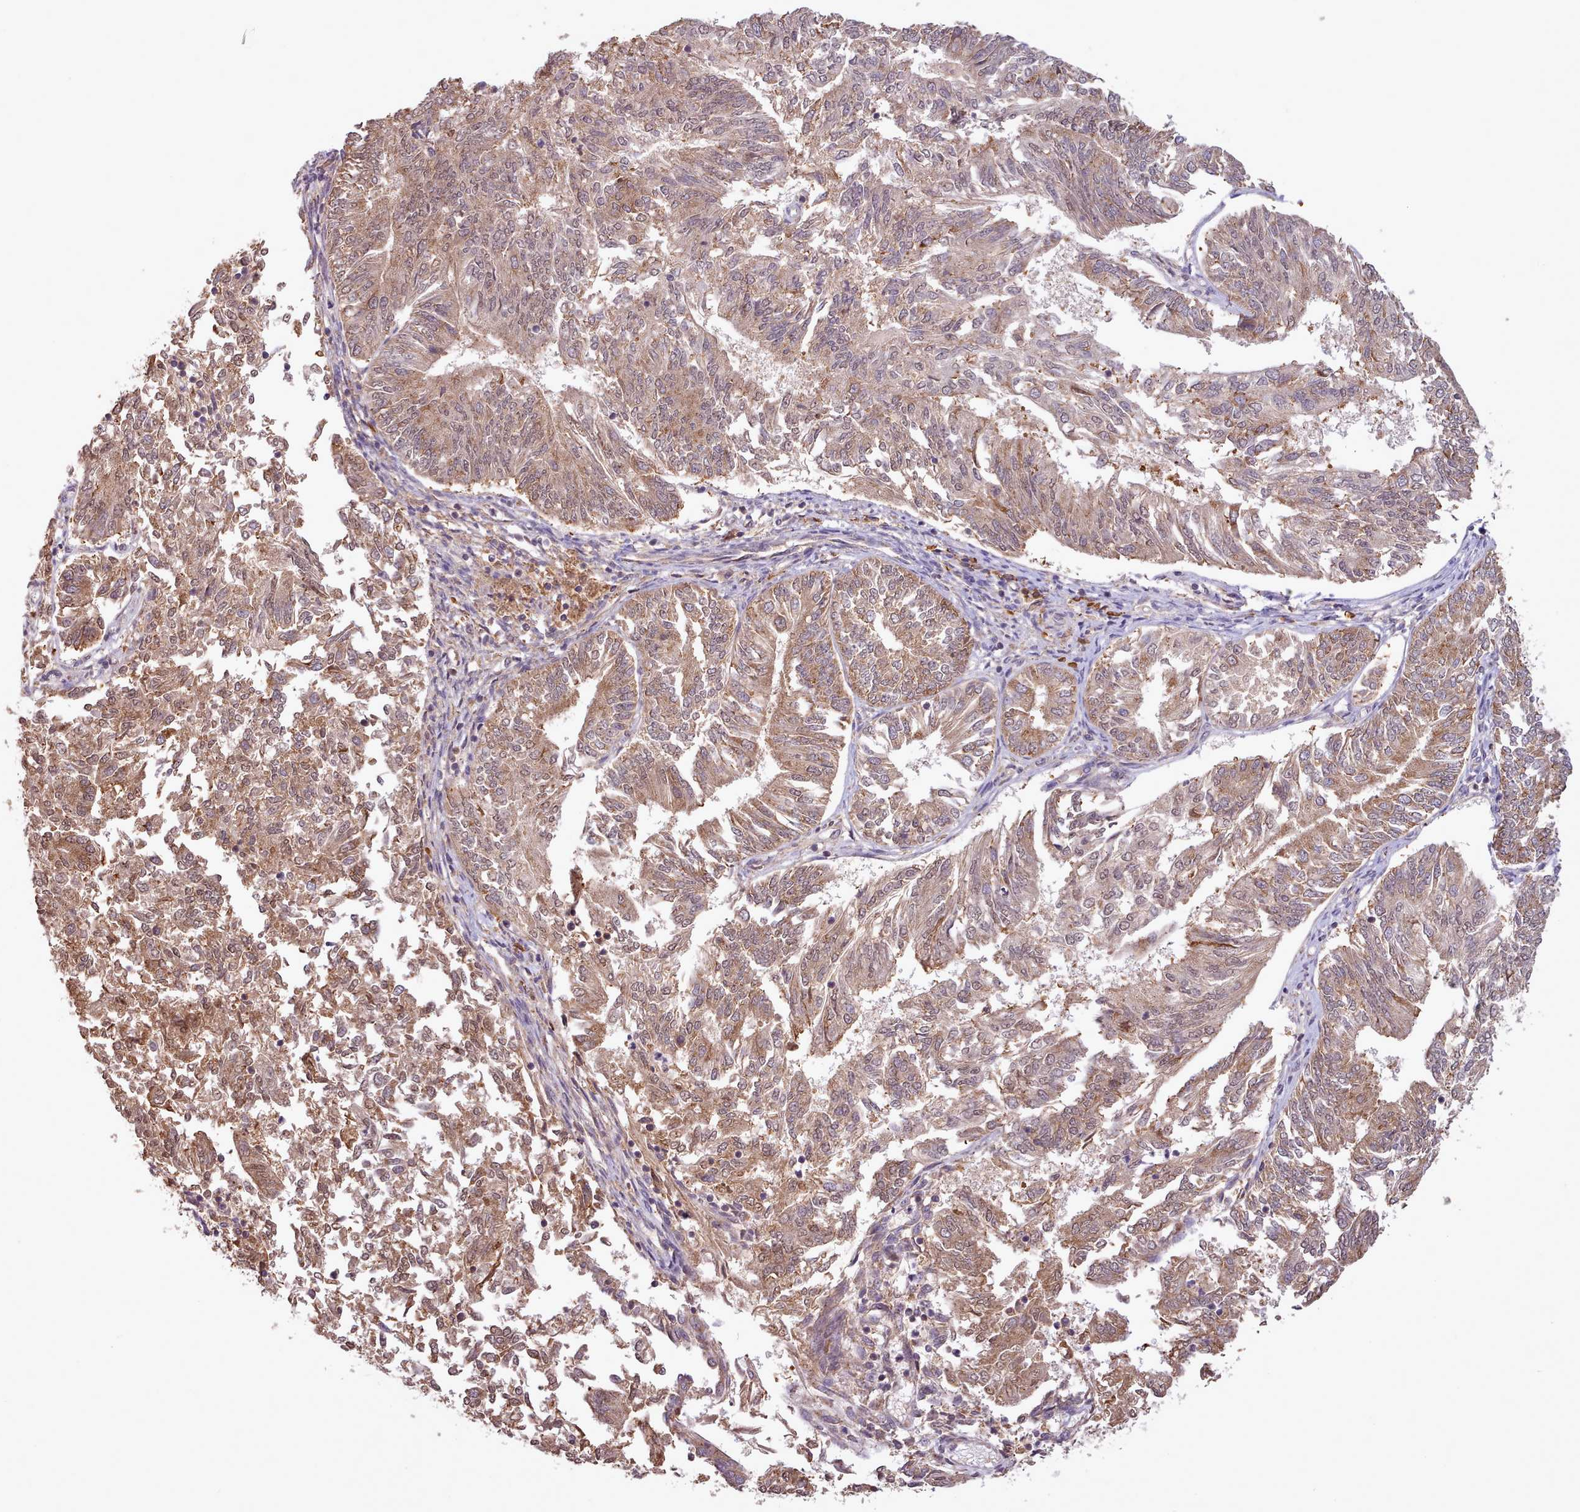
{"staining": {"intensity": "moderate", "quantity": ">75%", "location": "cytoplasmic/membranous"}, "tissue": "endometrial cancer", "cell_type": "Tumor cells", "image_type": "cancer", "snomed": [{"axis": "morphology", "description": "Adenocarcinoma, NOS"}, {"axis": "topography", "description": "Endometrium"}], "caption": "Moderate cytoplasmic/membranous protein expression is identified in about >75% of tumor cells in endometrial adenocarcinoma.", "gene": "PIP4P1", "patient": {"sex": "female", "age": 58}}